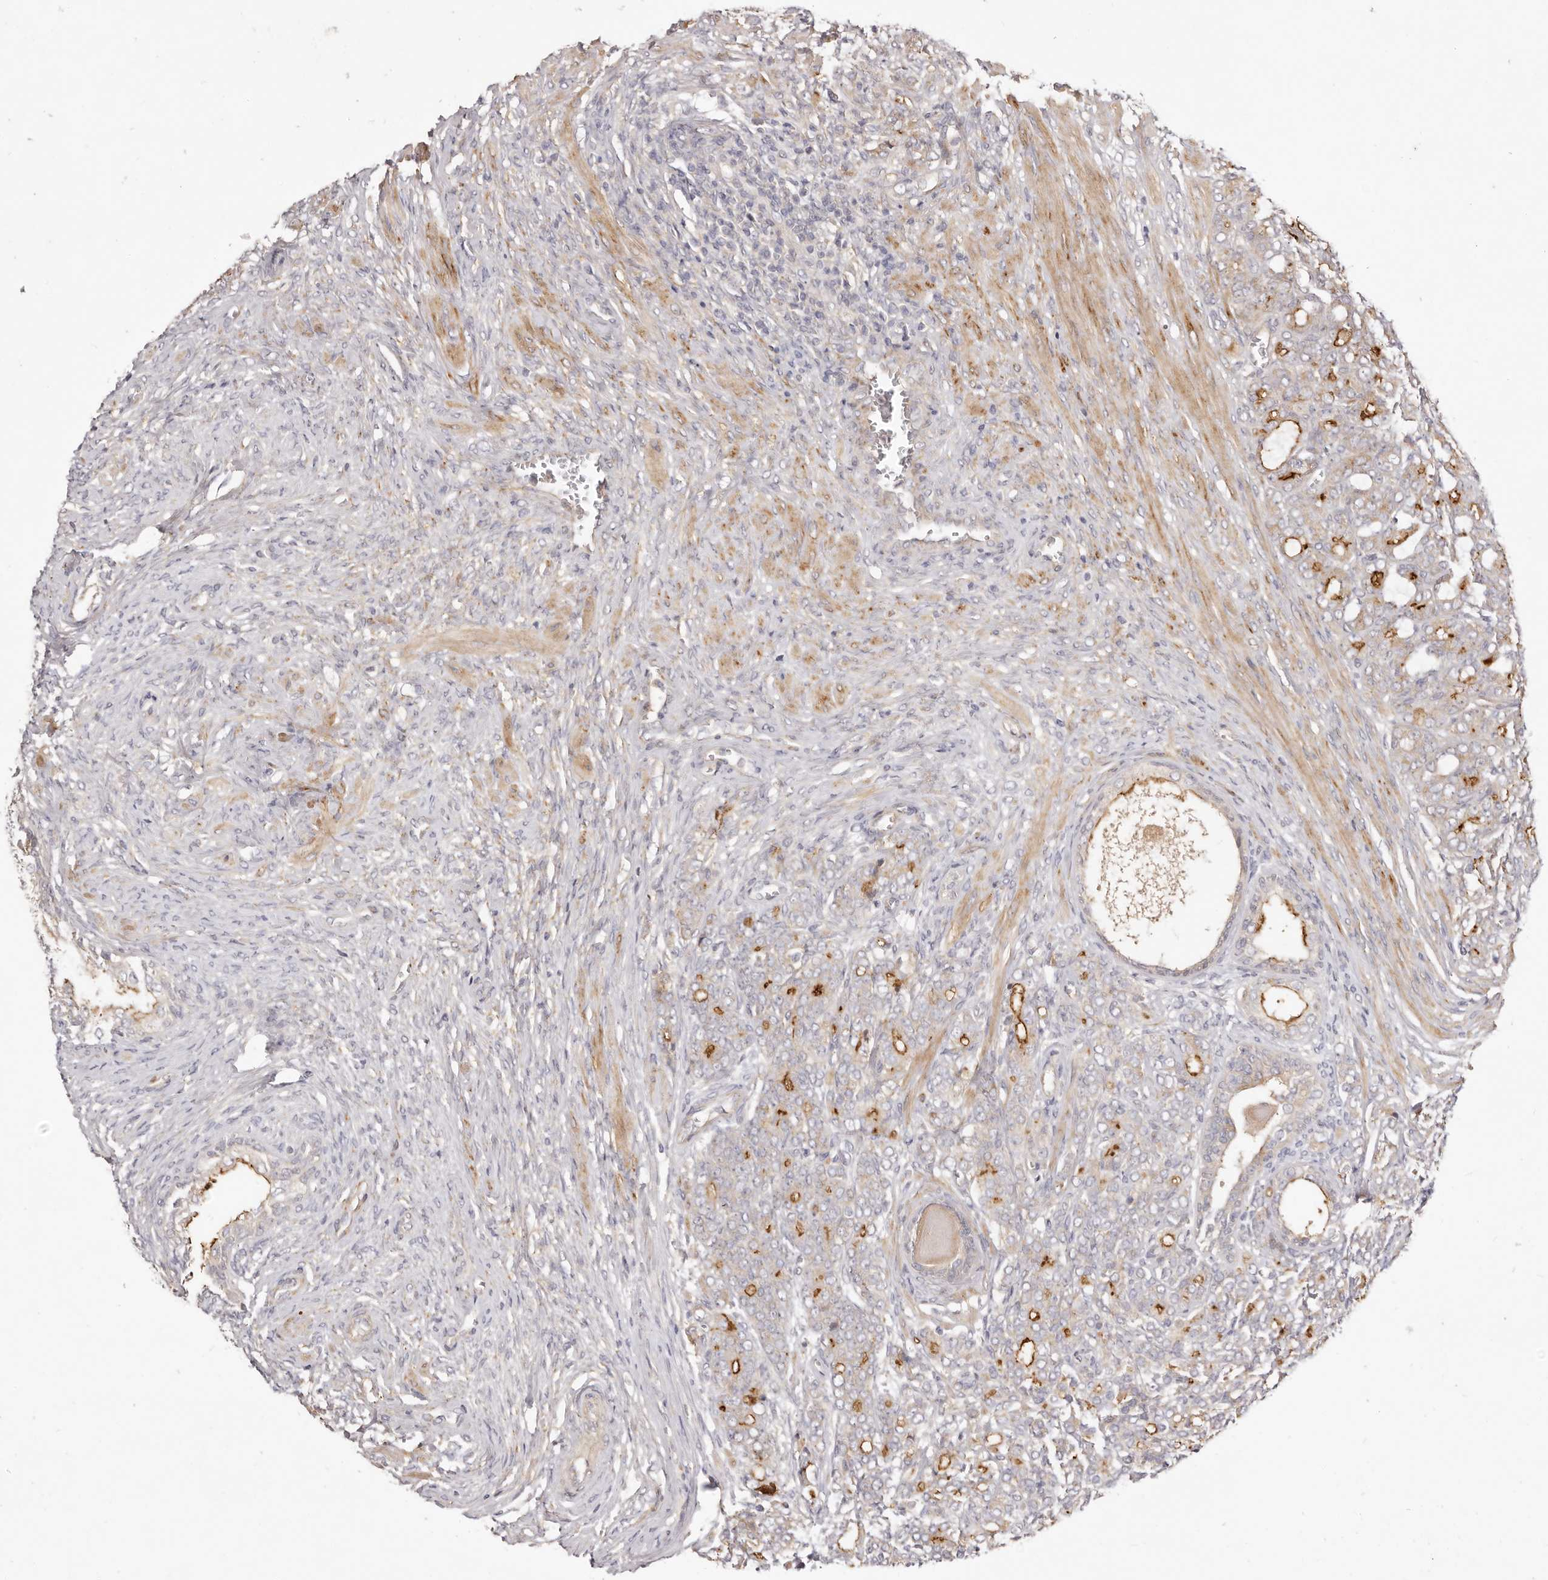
{"staining": {"intensity": "moderate", "quantity": "<25%", "location": "cytoplasmic/membranous"}, "tissue": "prostate cancer", "cell_type": "Tumor cells", "image_type": "cancer", "snomed": [{"axis": "morphology", "description": "Adenocarcinoma, High grade"}, {"axis": "topography", "description": "Prostate"}], "caption": "Tumor cells exhibit low levels of moderate cytoplasmic/membranous expression in approximately <25% of cells in prostate cancer (high-grade adenocarcinoma).", "gene": "ADAMTS9", "patient": {"sex": "male", "age": 62}}